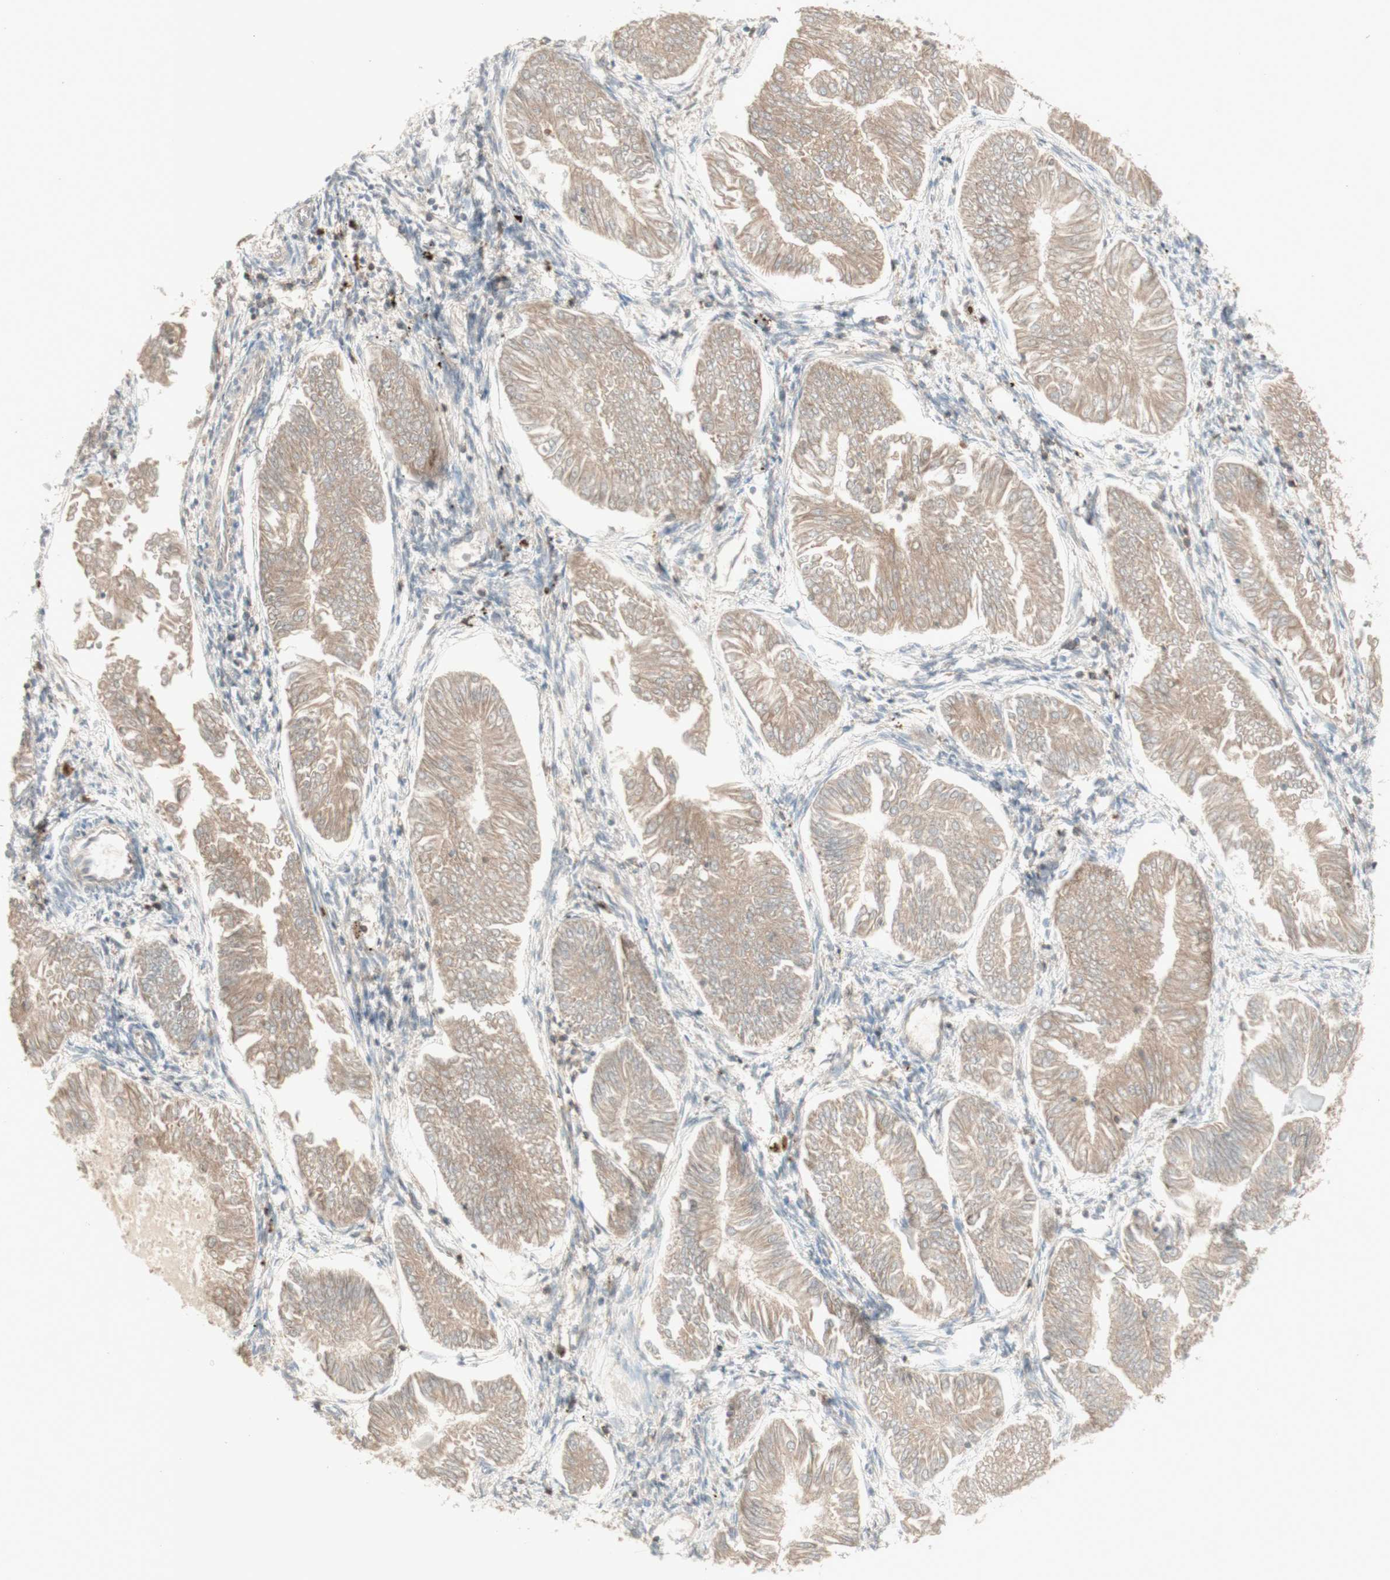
{"staining": {"intensity": "moderate", "quantity": ">75%", "location": "cytoplasmic/membranous"}, "tissue": "endometrial cancer", "cell_type": "Tumor cells", "image_type": "cancer", "snomed": [{"axis": "morphology", "description": "Adenocarcinoma, NOS"}, {"axis": "topography", "description": "Endometrium"}], "caption": "Immunohistochemistry (IHC) staining of endometrial cancer (adenocarcinoma), which shows medium levels of moderate cytoplasmic/membranous staining in about >75% of tumor cells indicating moderate cytoplasmic/membranous protein positivity. The staining was performed using DAB (brown) for protein detection and nuclei were counterstained in hematoxylin (blue).", "gene": "PTGER4", "patient": {"sex": "female", "age": 53}}